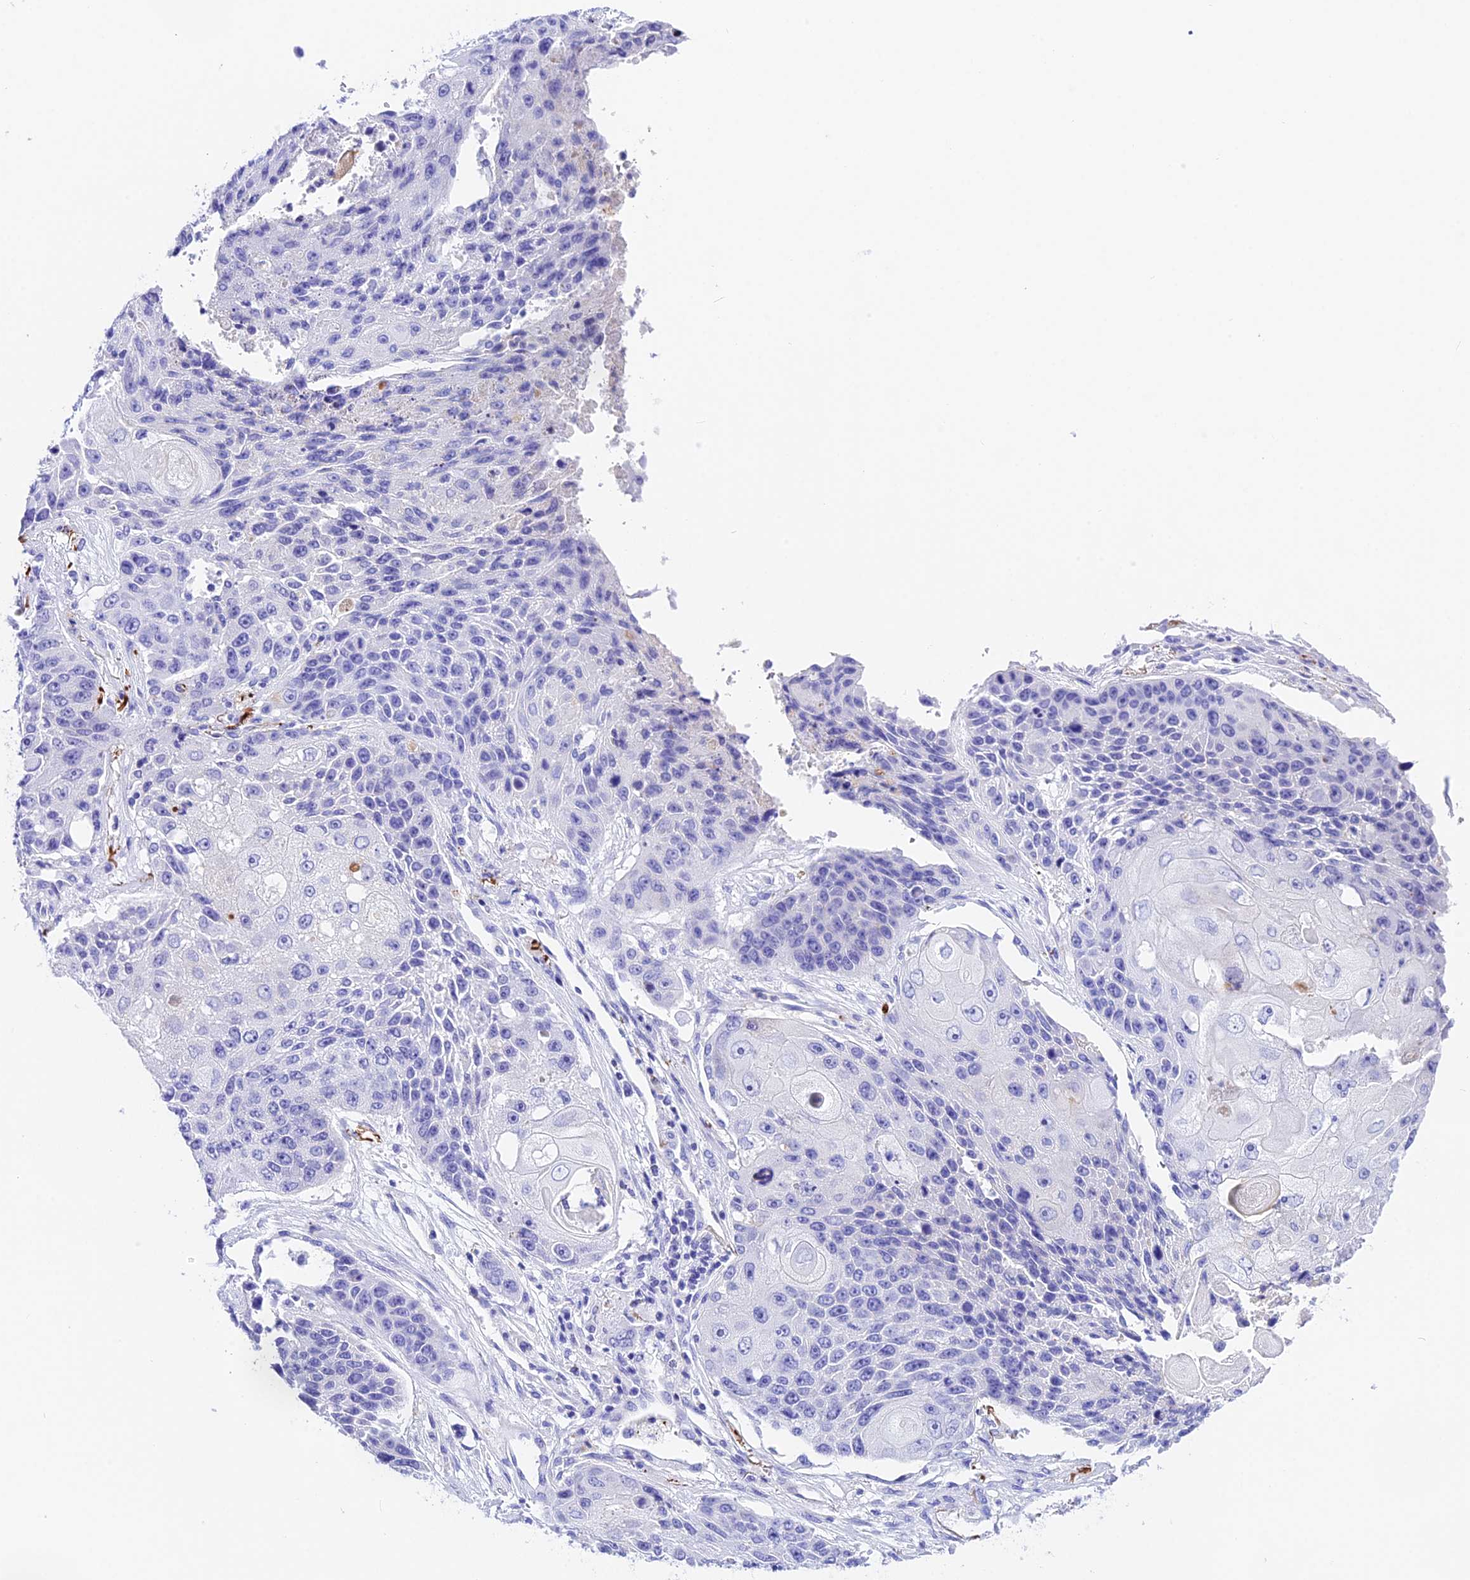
{"staining": {"intensity": "negative", "quantity": "none", "location": "none"}, "tissue": "lung cancer", "cell_type": "Tumor cells", "image_type": "cancer", "snomed": [{"axis": "morphology", "description": "Squamous cell carcinoma, NOS"}, {"axis": "topography", "description": "Lung"}], "caption": "The photomicrograph shows no staining of tumor cells in squamous cell carcinoma (lung).", "gene": "PSG11", "patient": {"sex": "male", "age": 61}}